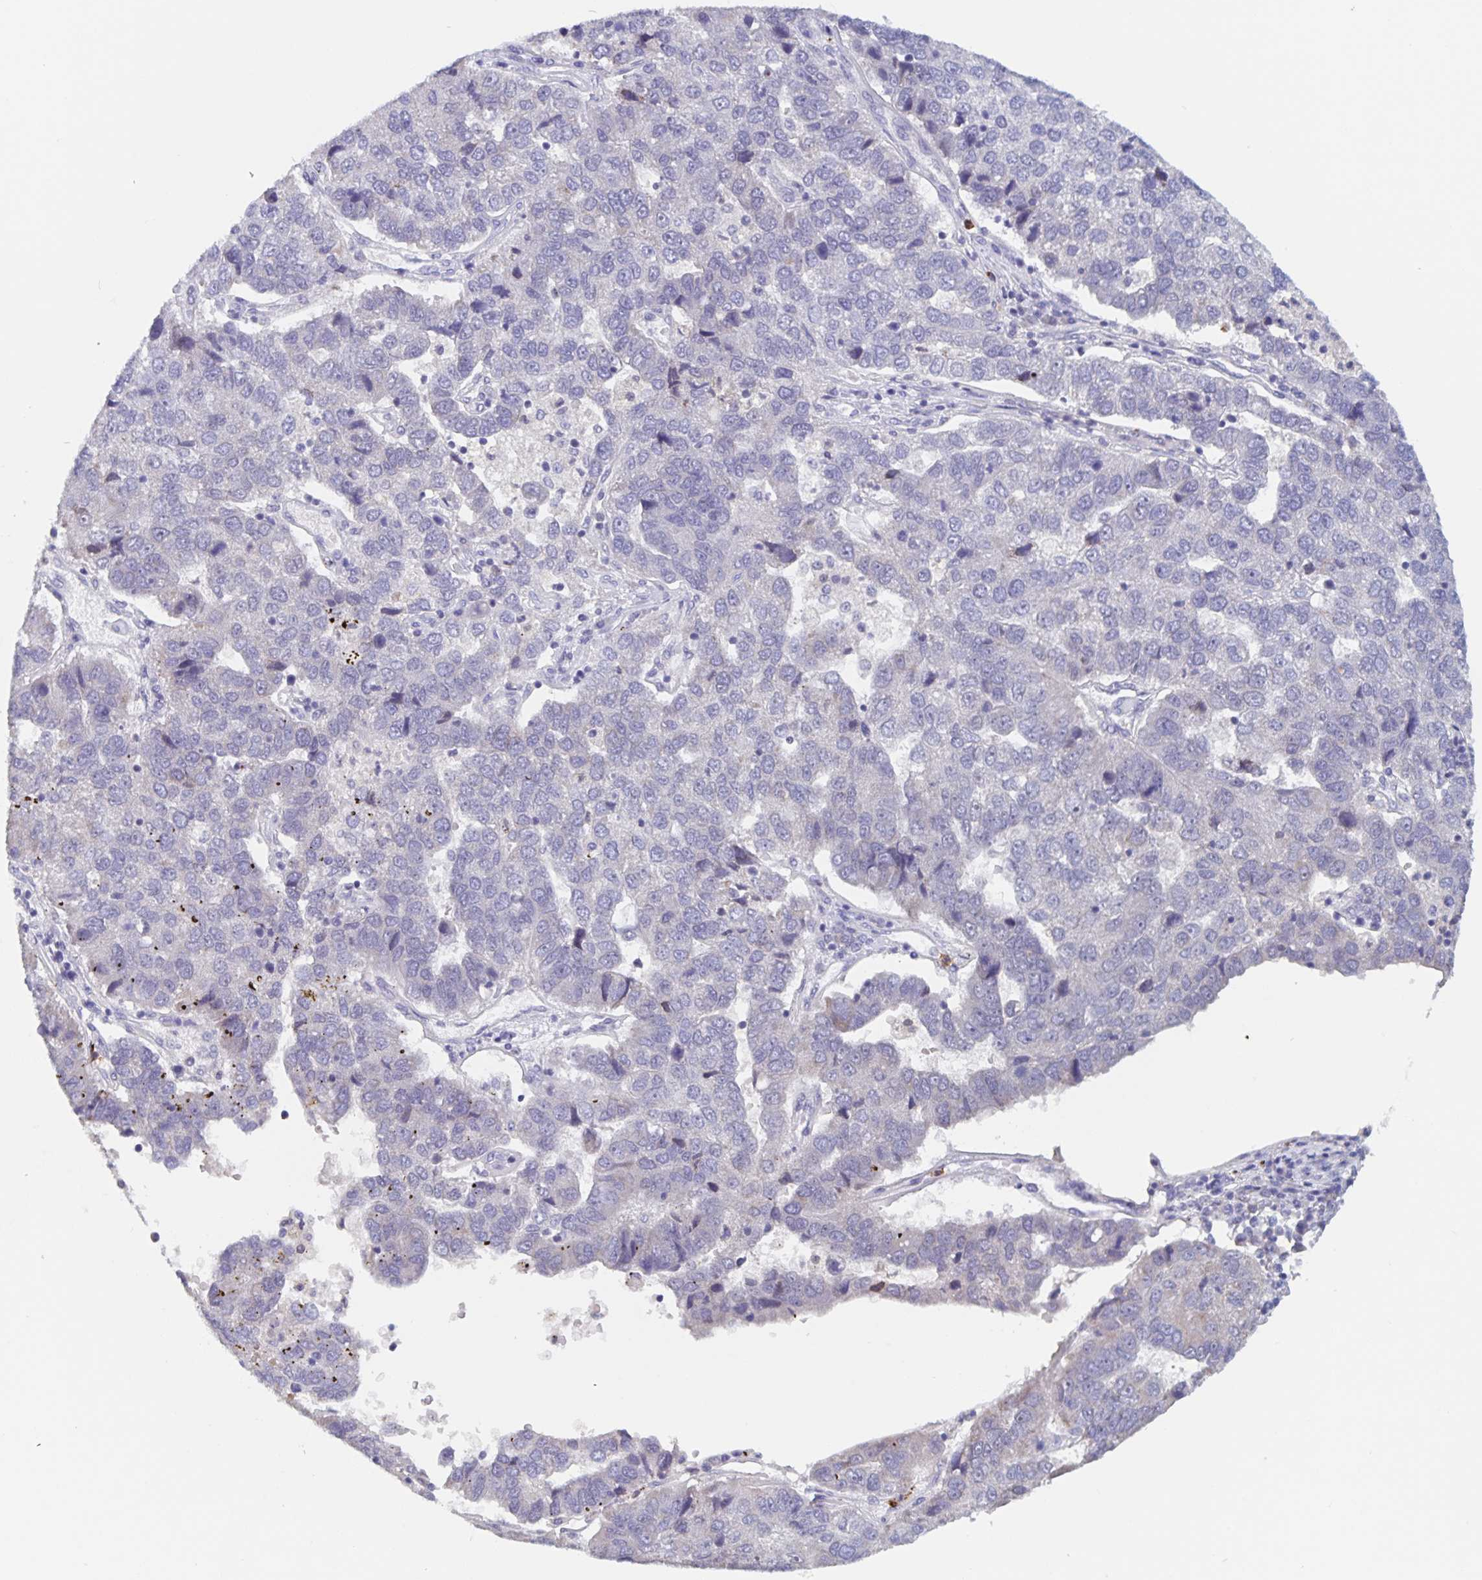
{"staining": {"intensity": "negative", "quantity": "none", "location": "none"}, "tissue": "pancreatic cancer", "cell_type": "Tumor cells", "image_type": "cancer", "snomed": [{"axis": "morphology", "description": "Adenocarcinoma, NOS"}, {"axis": "topography", "description": "Pancreas"}], "caption": "DAB (3,3'-diaminobenzidine) immunohistochemical staining of human adenocarcinoma (pancreatic) shows no significant positivity in tumor cells. The staining was performed using DAB (3,3'-diaminobenzidine) to visualize the protein expression in brown, while the nuclei were stained in blue with hematoxylin (Magnification: 20x).", "gene": "CDC42BPG", "patient": {"sex": "female", "age": 61}}